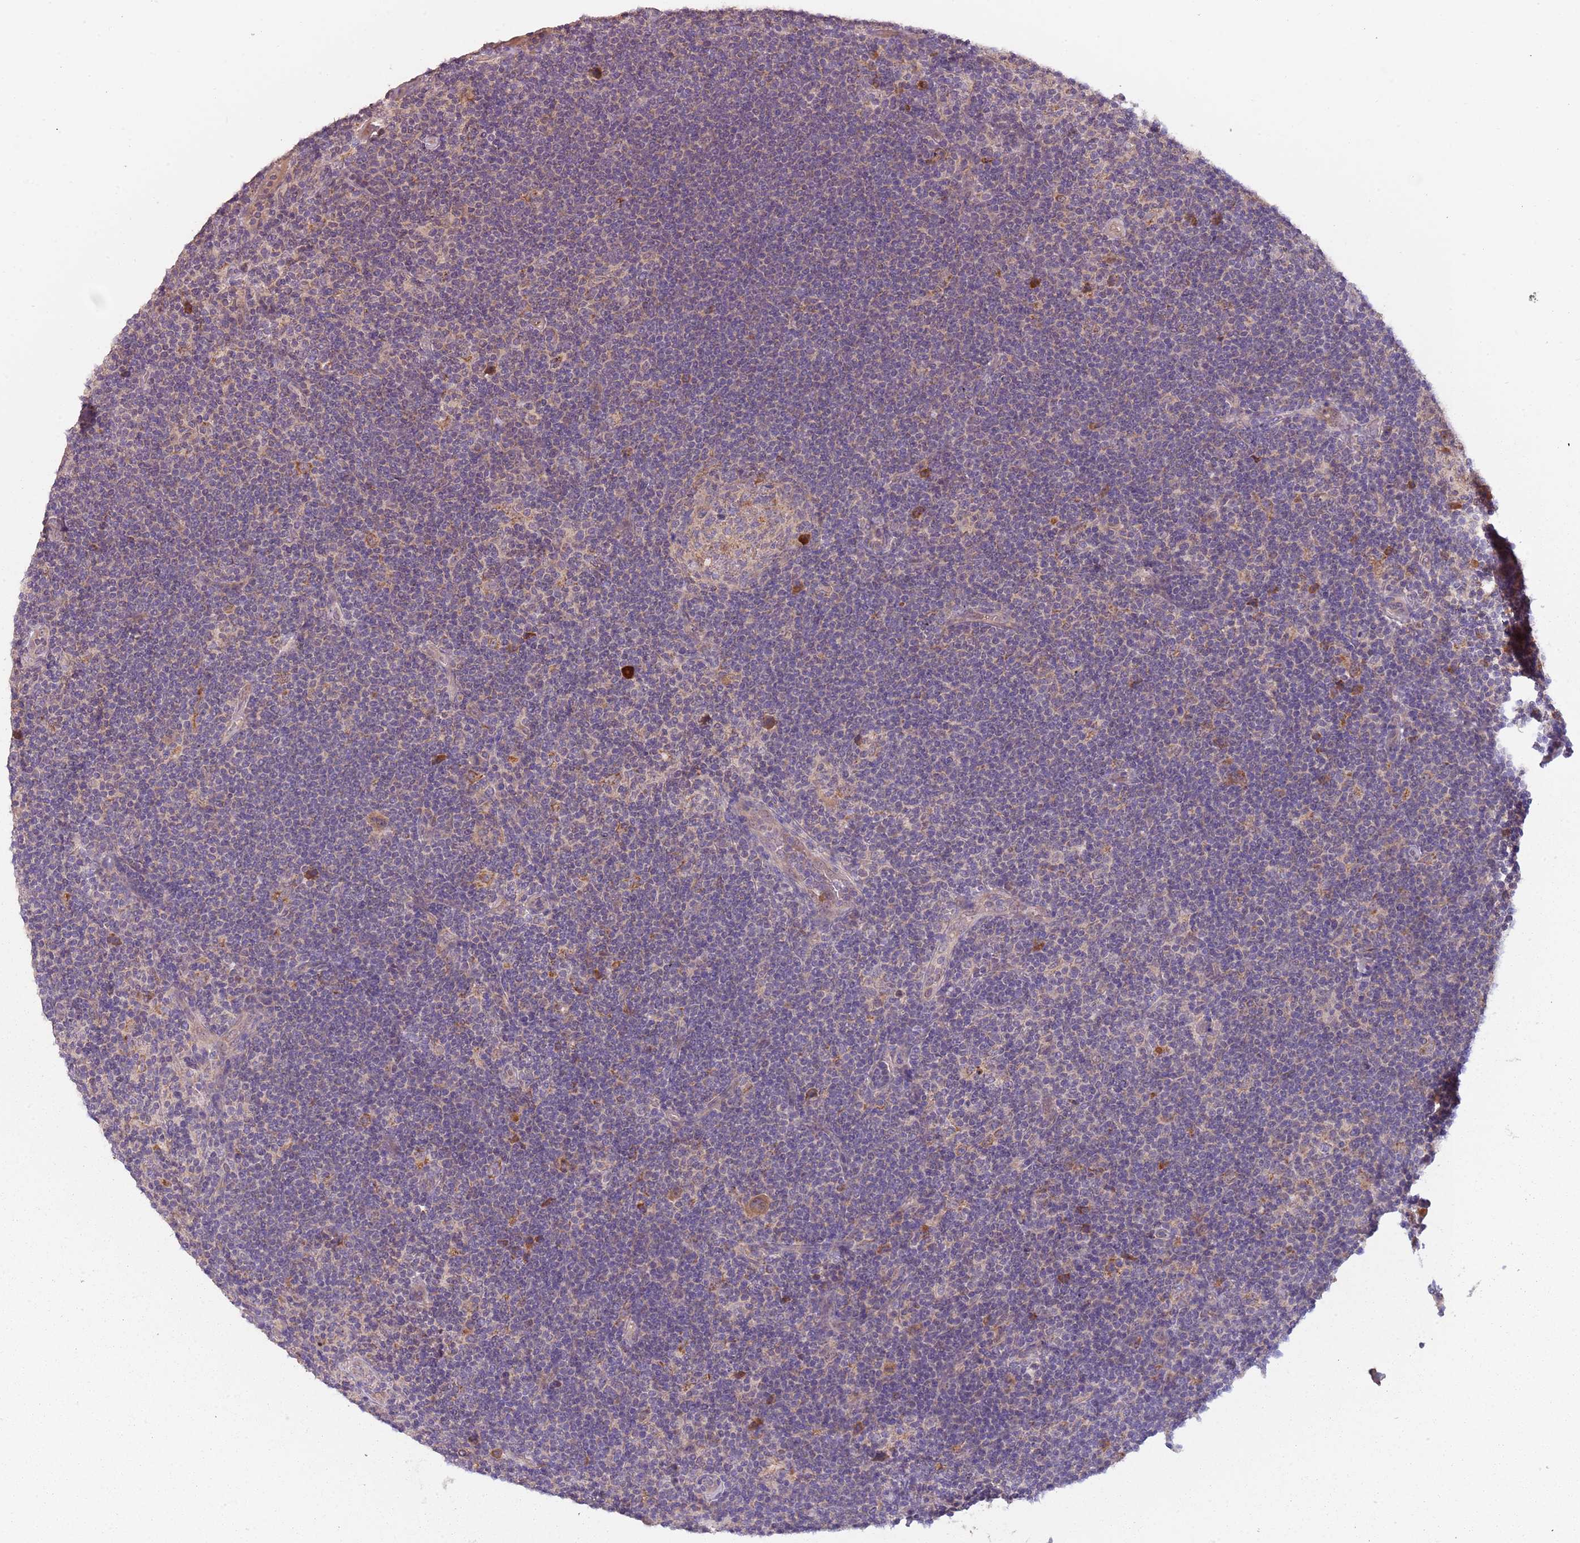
{"staining": {"intensity": "moderate", "quantity": "25%-75%", "location": "cytoplasmic/membranous"}, "tissue": "lymphoma", "cell_type": "Tumor cells", "image_type": "cancer", "snomed": [{"axis": "morphology", "description": "Hodgkin's disease, NOS"}, {"axis": "topography", "description": "Lymph node"}], "caption": "Hodgkin's disease stained with DAB (3,3'-diaminobenzidine) IHC shows medium levels of moderate cytoplasmic/membranous staining in approximately 25%-75% of tumor cells.", "gene": "FECH", "patient": {"sex": "female", "age": 57}}